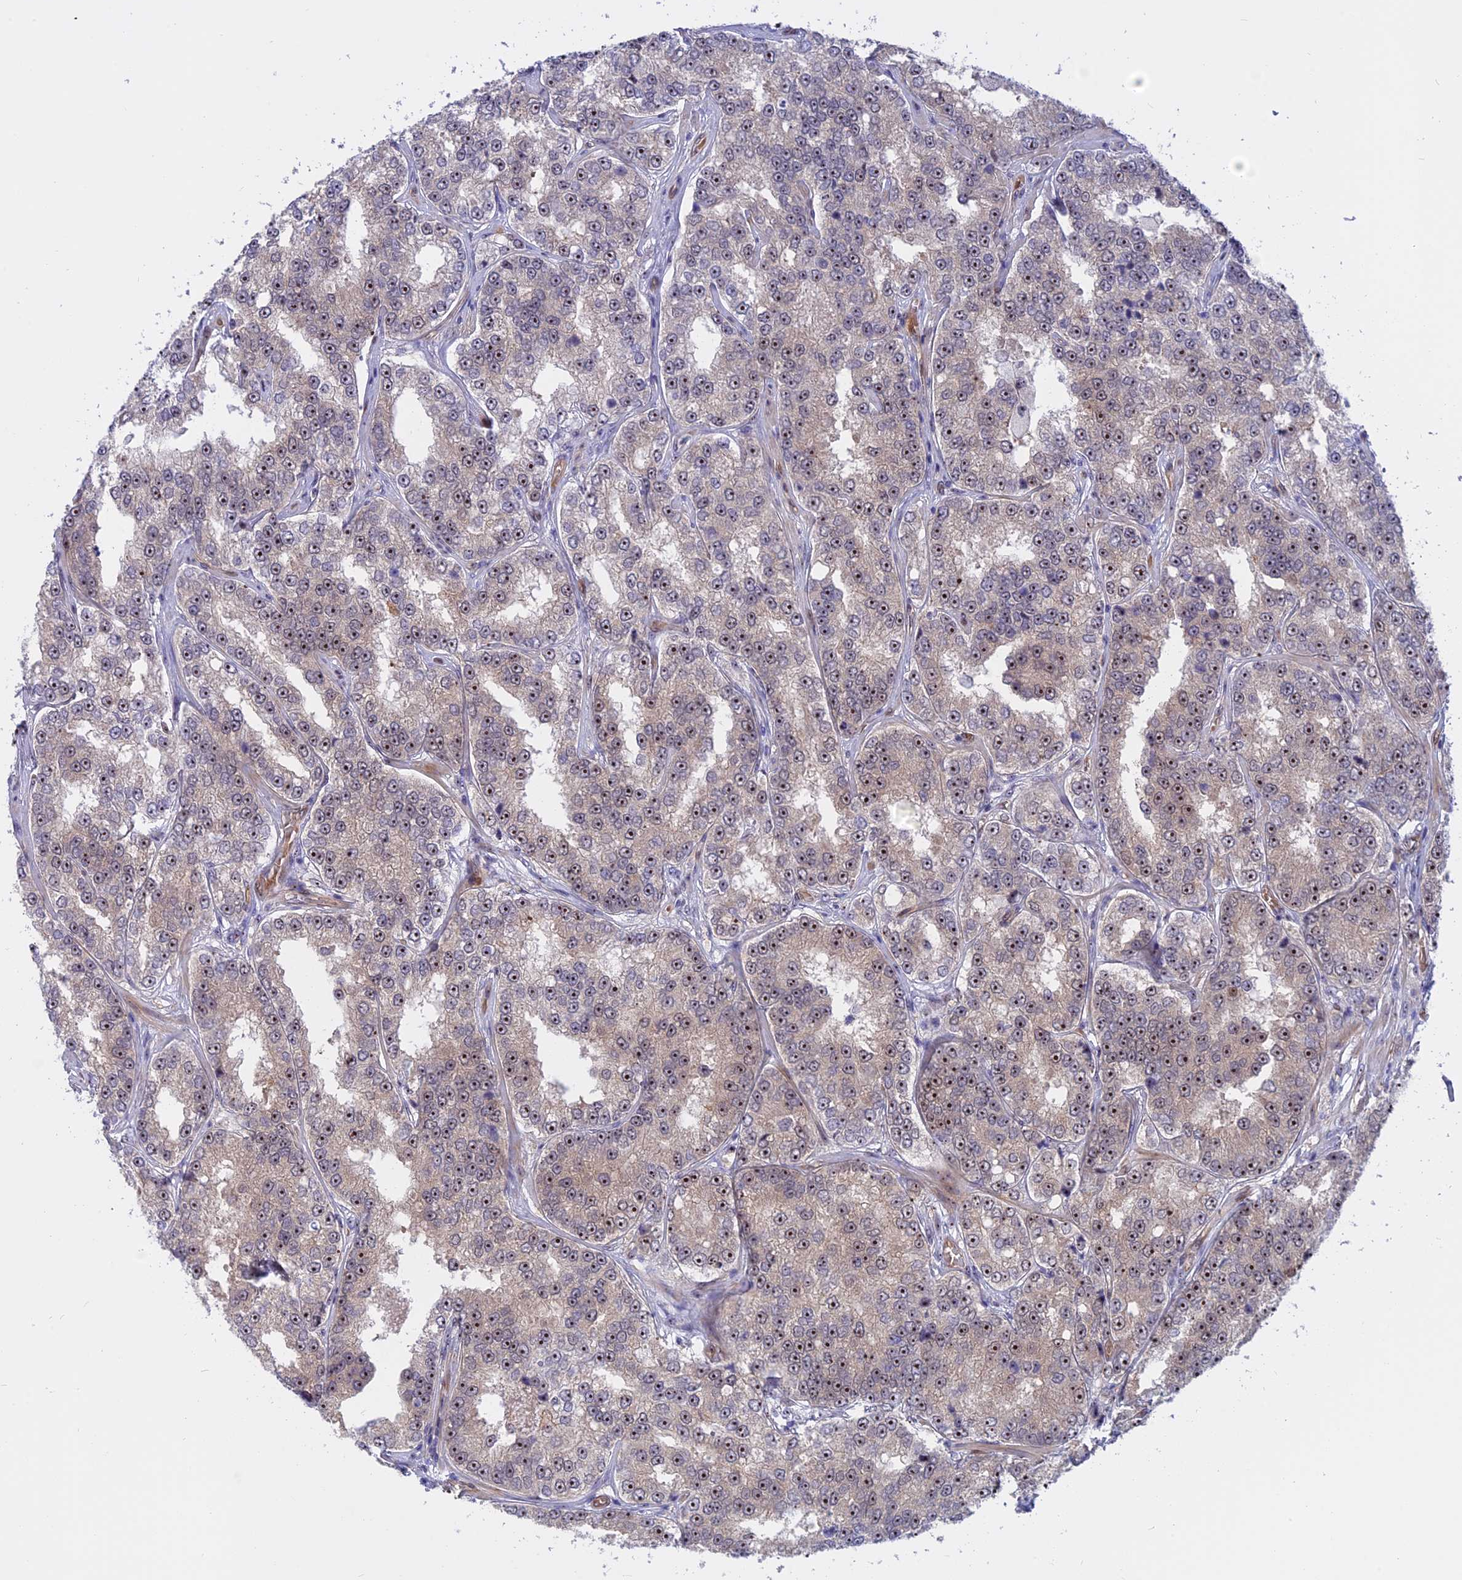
{"staining": {"intensity": "moderate", "quantity": "25%-75%", "location": "nuclear"}, "tissue": "prostate cancer", "cell_type": "Tumor cells", "image_type": "cancer", "snomed": [{"axis": "morphology", "description": "Normal tissue, NOS"}, {"axis": "morphology", "description": "Adenocarcinoma, High grade"}, {"axis": "topography", "description": "Prostate"}], "caption": "IHC (DAB (3,3'-diaminobenzidine)) staining of high-grade adenocarcinoma (prostate) reveals moderate nuclear protein staining in about 25%-75% of tumor cells.", "gene": "DBNDD1", "patient": {"sex": "male", "age": 83}}